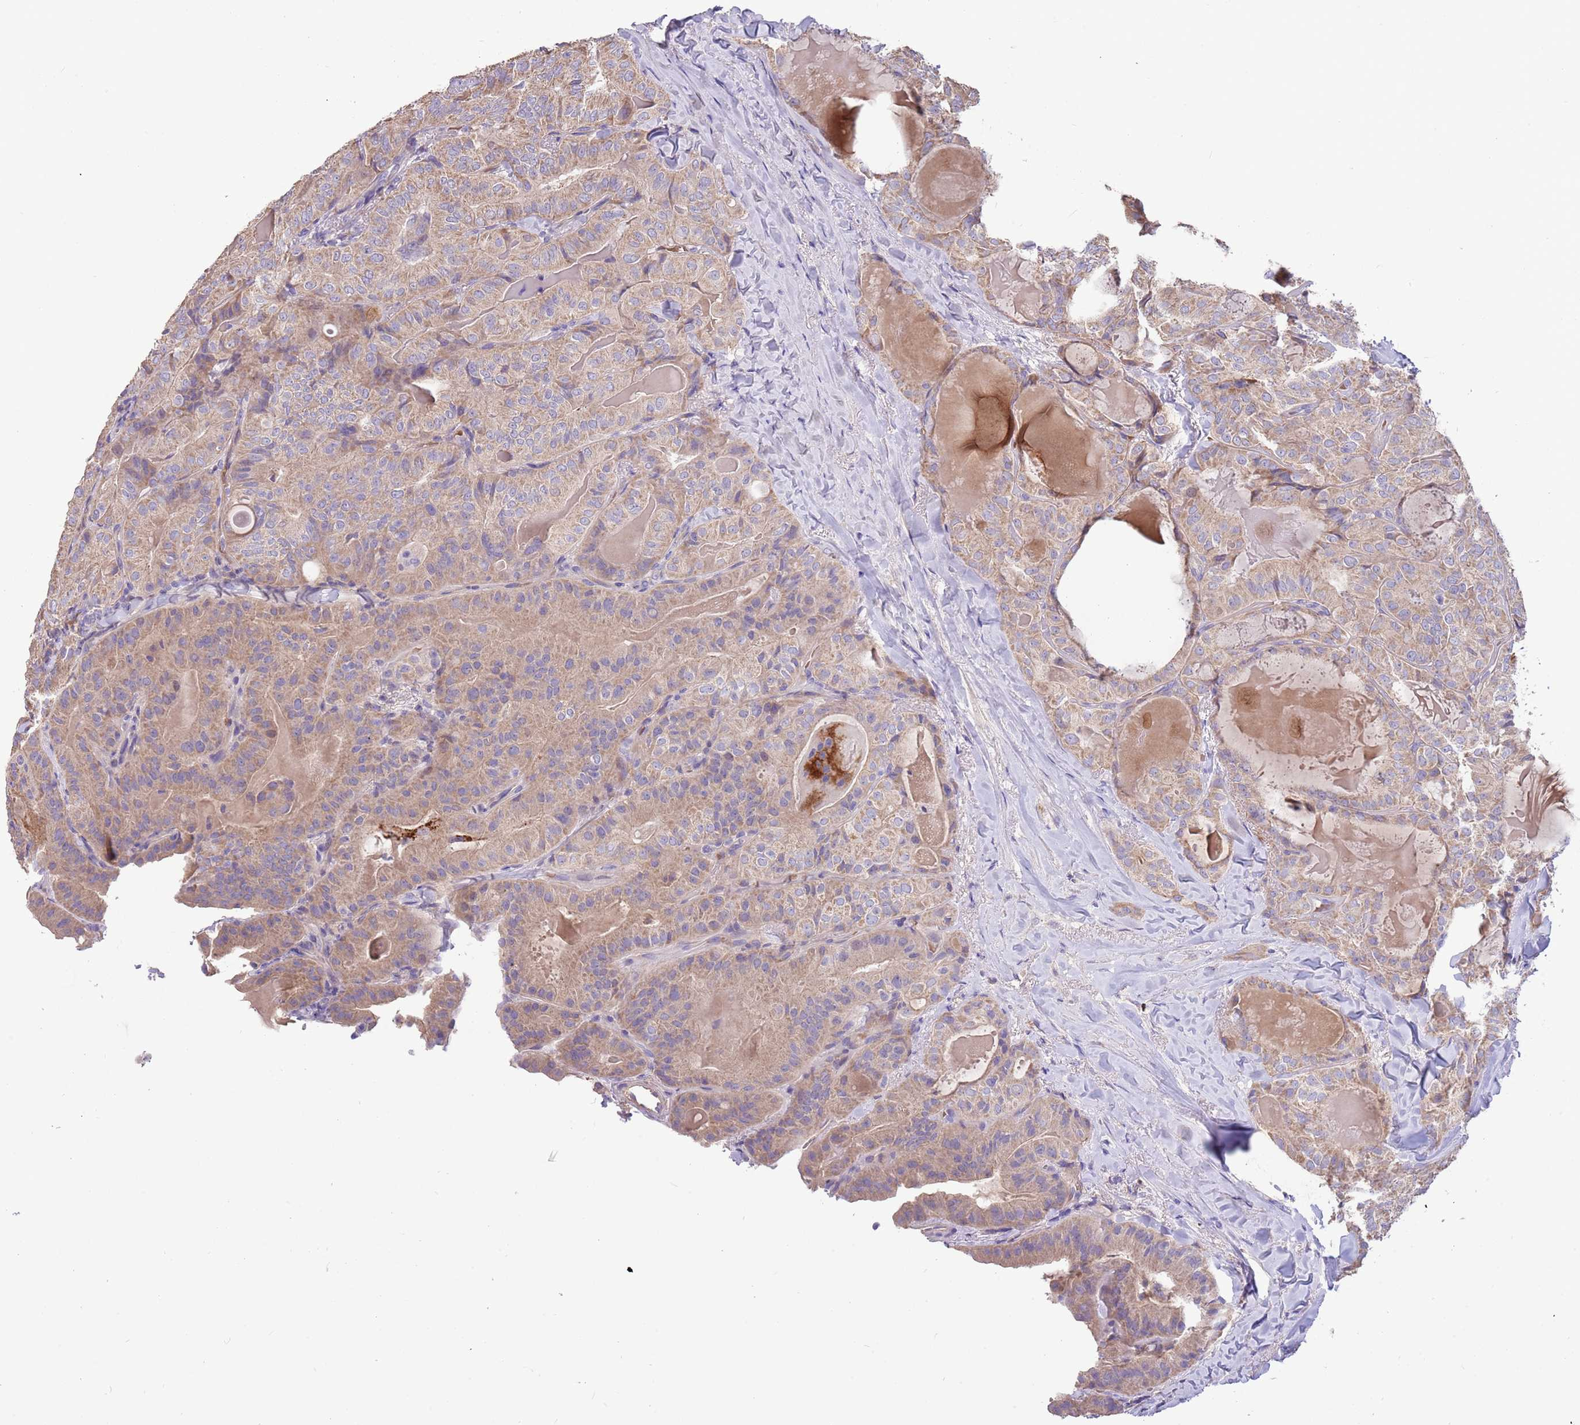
{"staining": {"intensity": "weak", "quantity": ">75%", "location": "cytoplasmic/membranous"}, "tissue": "thyroid cancer", "cell_type": "Tumor cells", "image_type": "cancer", "snomed": [{"axis": "morphology", "description": "Papillary adenocarcinoma, NOS"}, {"axis": "topography", "description": "Thyroid gland"}], "caption": "A photomicrograph of papillary adenocarcinoma (thyroid) stained for a protein reveals weak cytoplasmic/membranous brown staining in tumor cells.", "gene": "TRMO", "patient": {"sex": "female", "age": 68}}